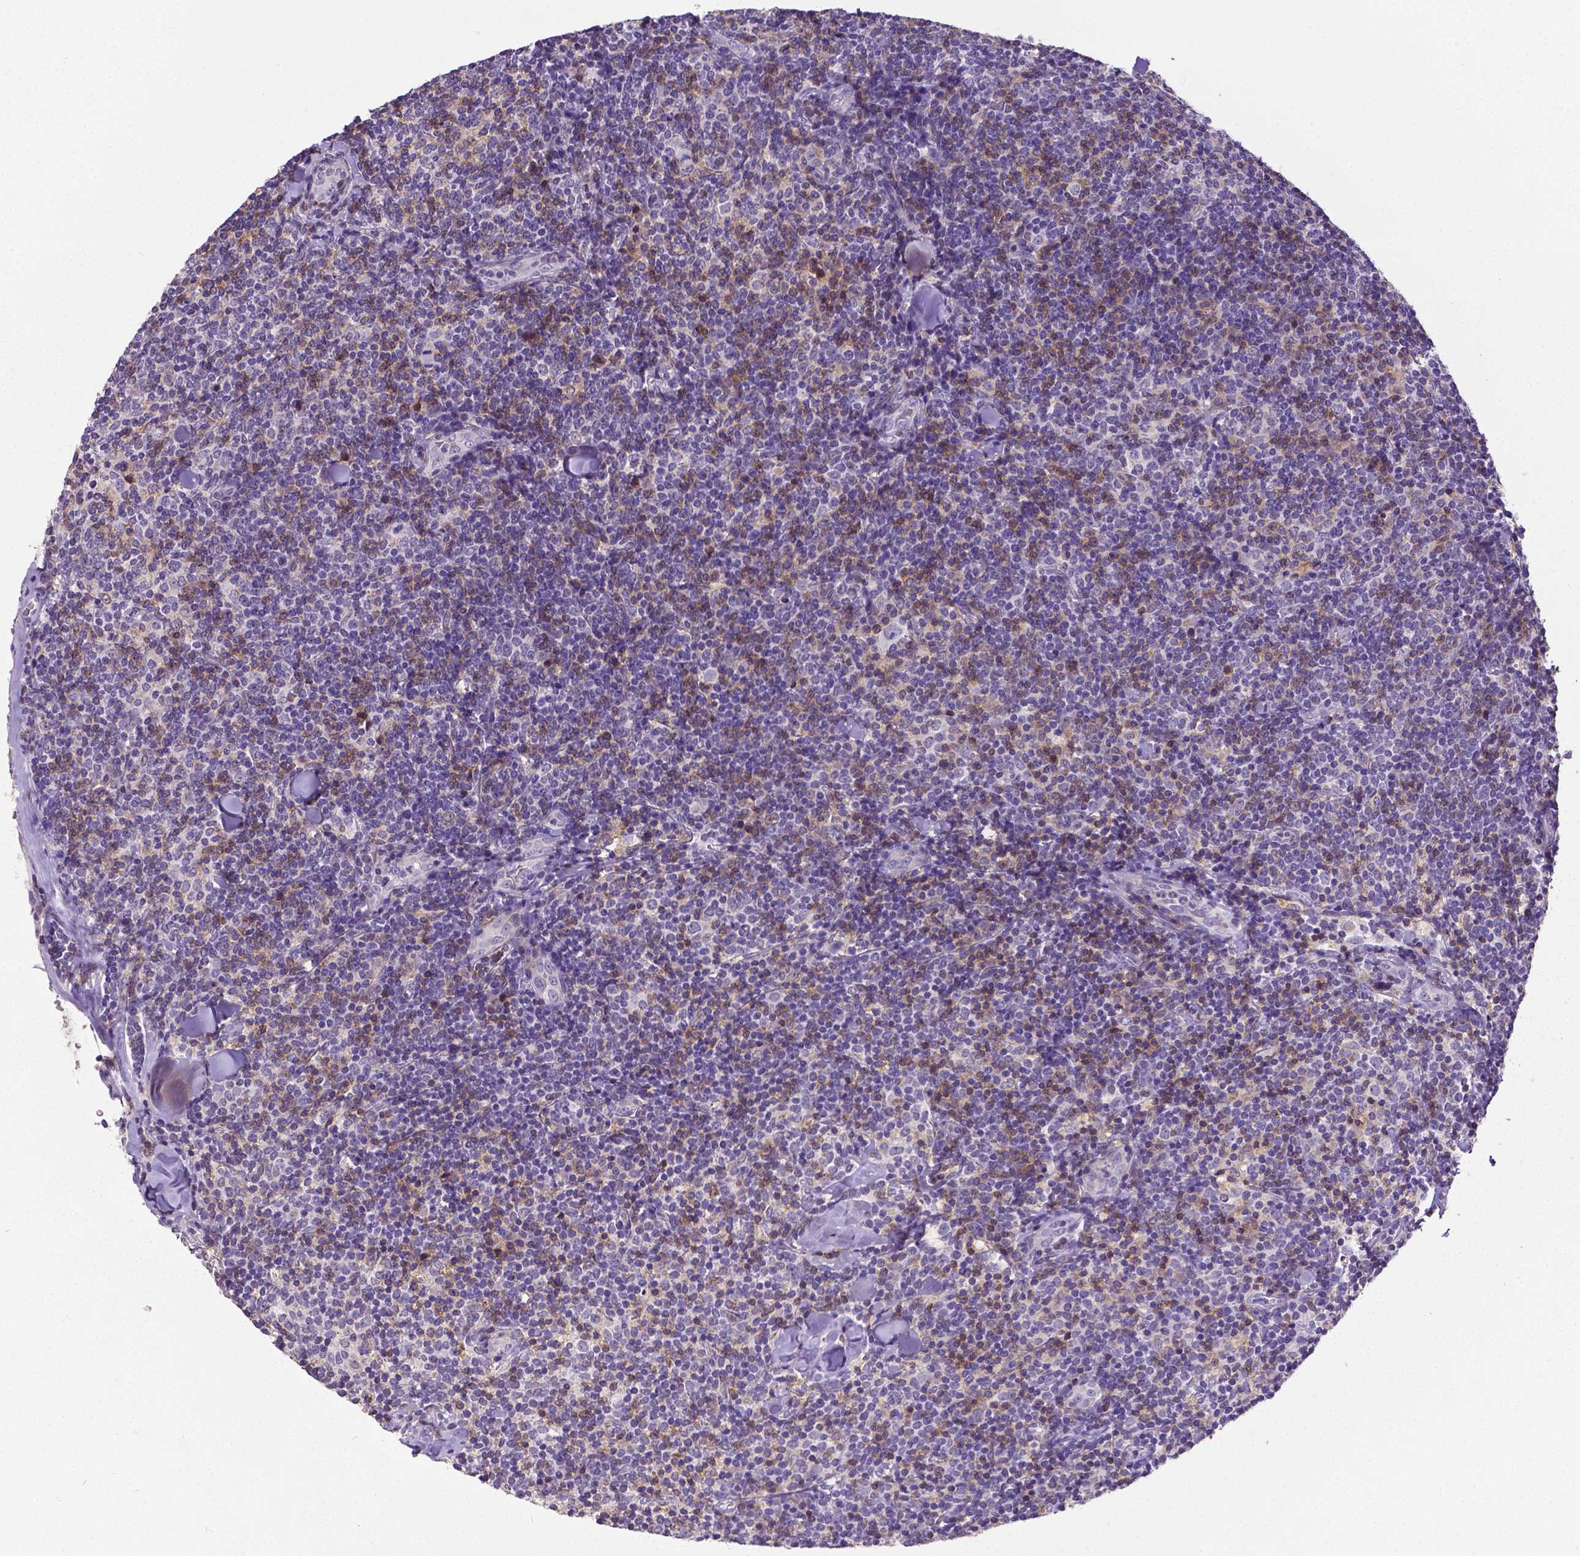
{"staining": {"intensity": "negative", "quantity": "none", "location": "none"}, "tissue": "lymphoma", "cell_type": "Tumor cells", "image_type": "cancer", "snomed": [{"axis": "morphology", "description": "Malignant lymphoma, non-Hodgkin's type, Low grade"}, {"axis": "topography", "description": "Lymph node"}], "caption": "Malignant lymphoma, non-Hodgkin's type (low-grade) stained for a protein using immunohistochemistry (IHC) shows no positivity tumor cells.", "gene": "CD4", "patient": {"sex": "female", "age": 56}}